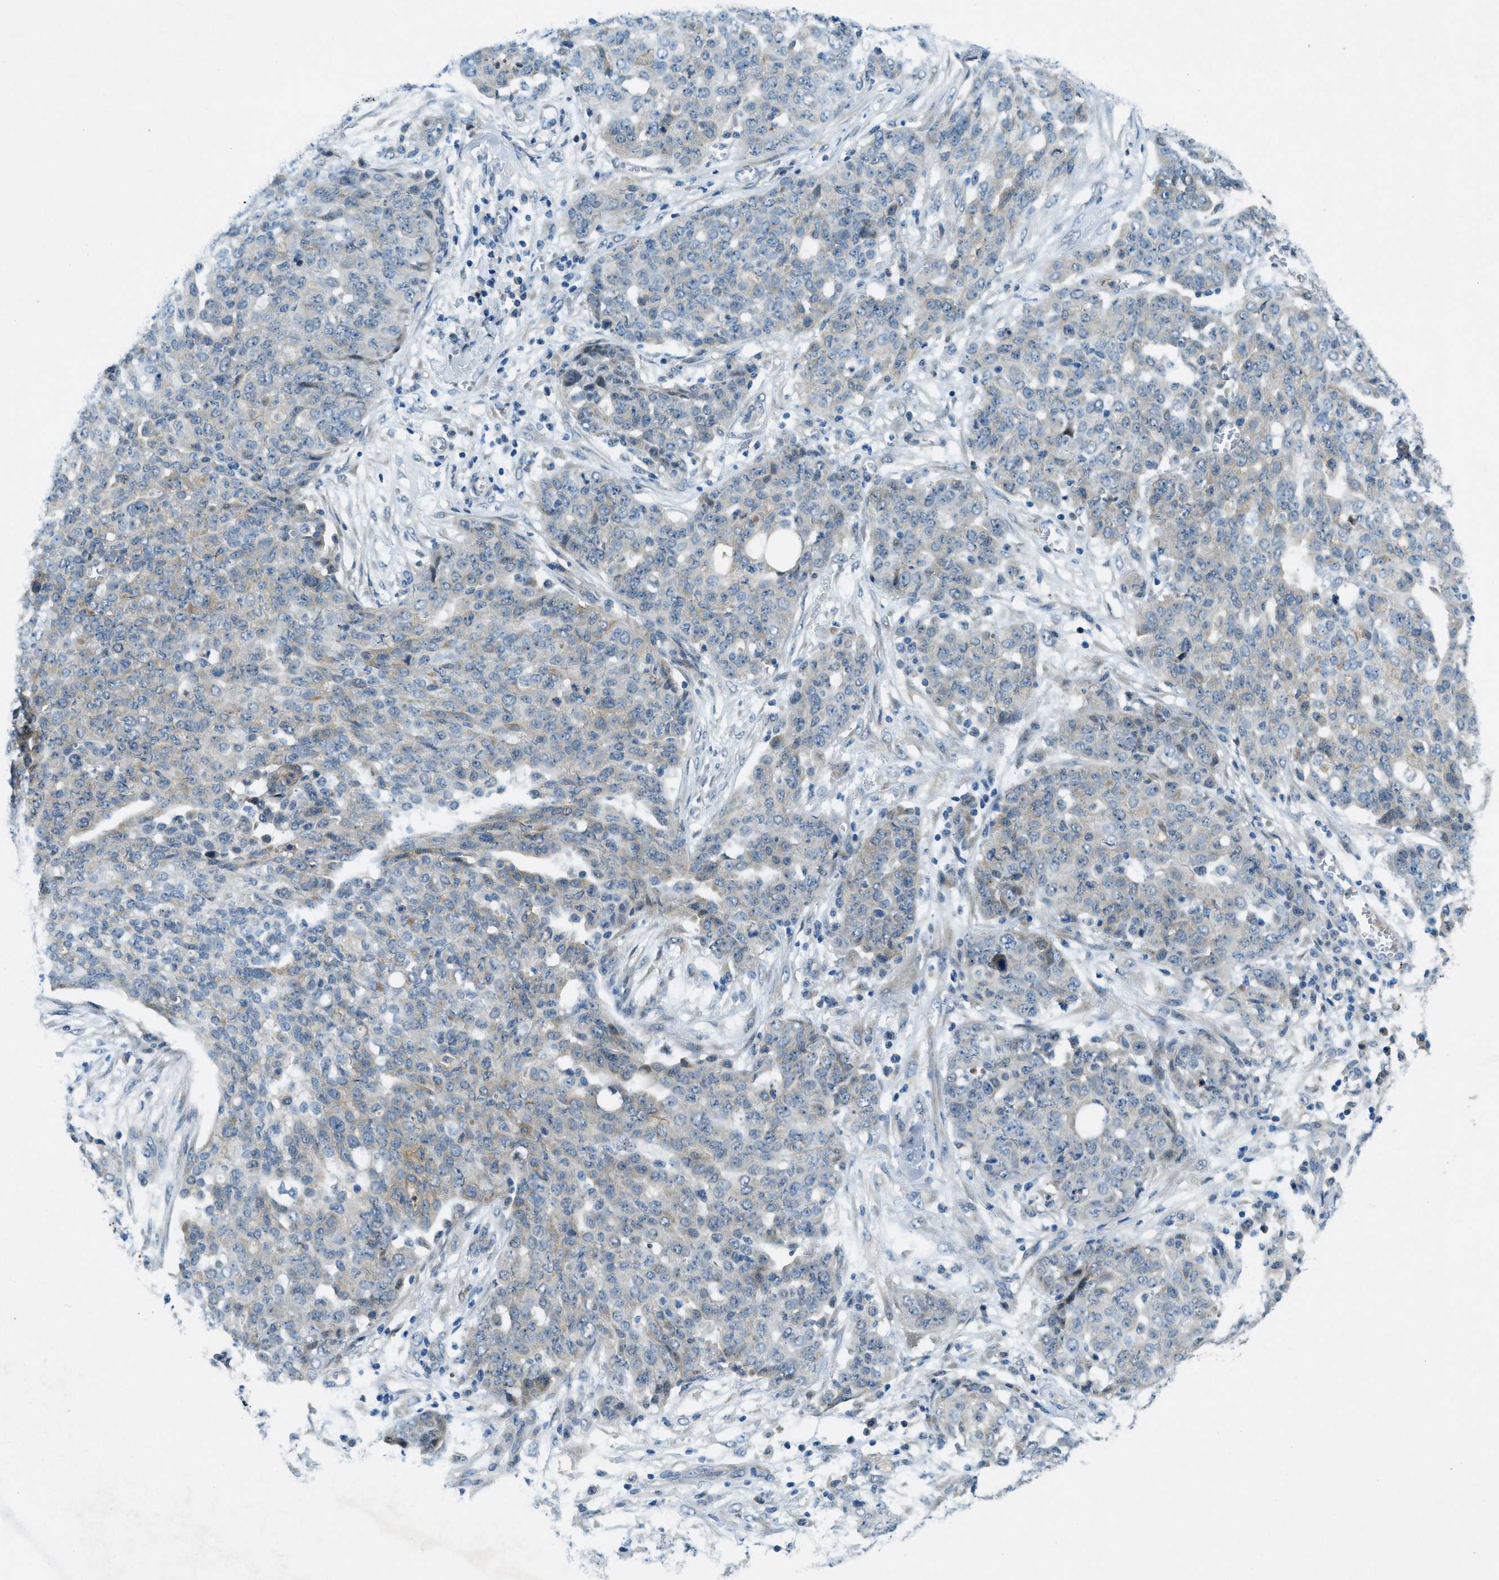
{"staining": {"intensity": "weak", "quantity": "<25%", "location": "cytoplasmic/membranous"}, "tissue": "ovarian cancer", "cell_type": "Tumor cells", "image_type": "cancer", "snomed": [{"axis": "morphology", "description": "Cystadenocarcinoma, serous, NOS"}, {"axis": "topography", "description": "Soft tissue"}, {"axis": "topography", "description": "Ovary"}], "caption": "A high-resolution image shows immunohistochemistry (IHC) staining of ovarian cancer, which exhibits no significant positivity in tumor cells.", "gene": "SNX14", "patient": {"sex": "female", "age": 57}}